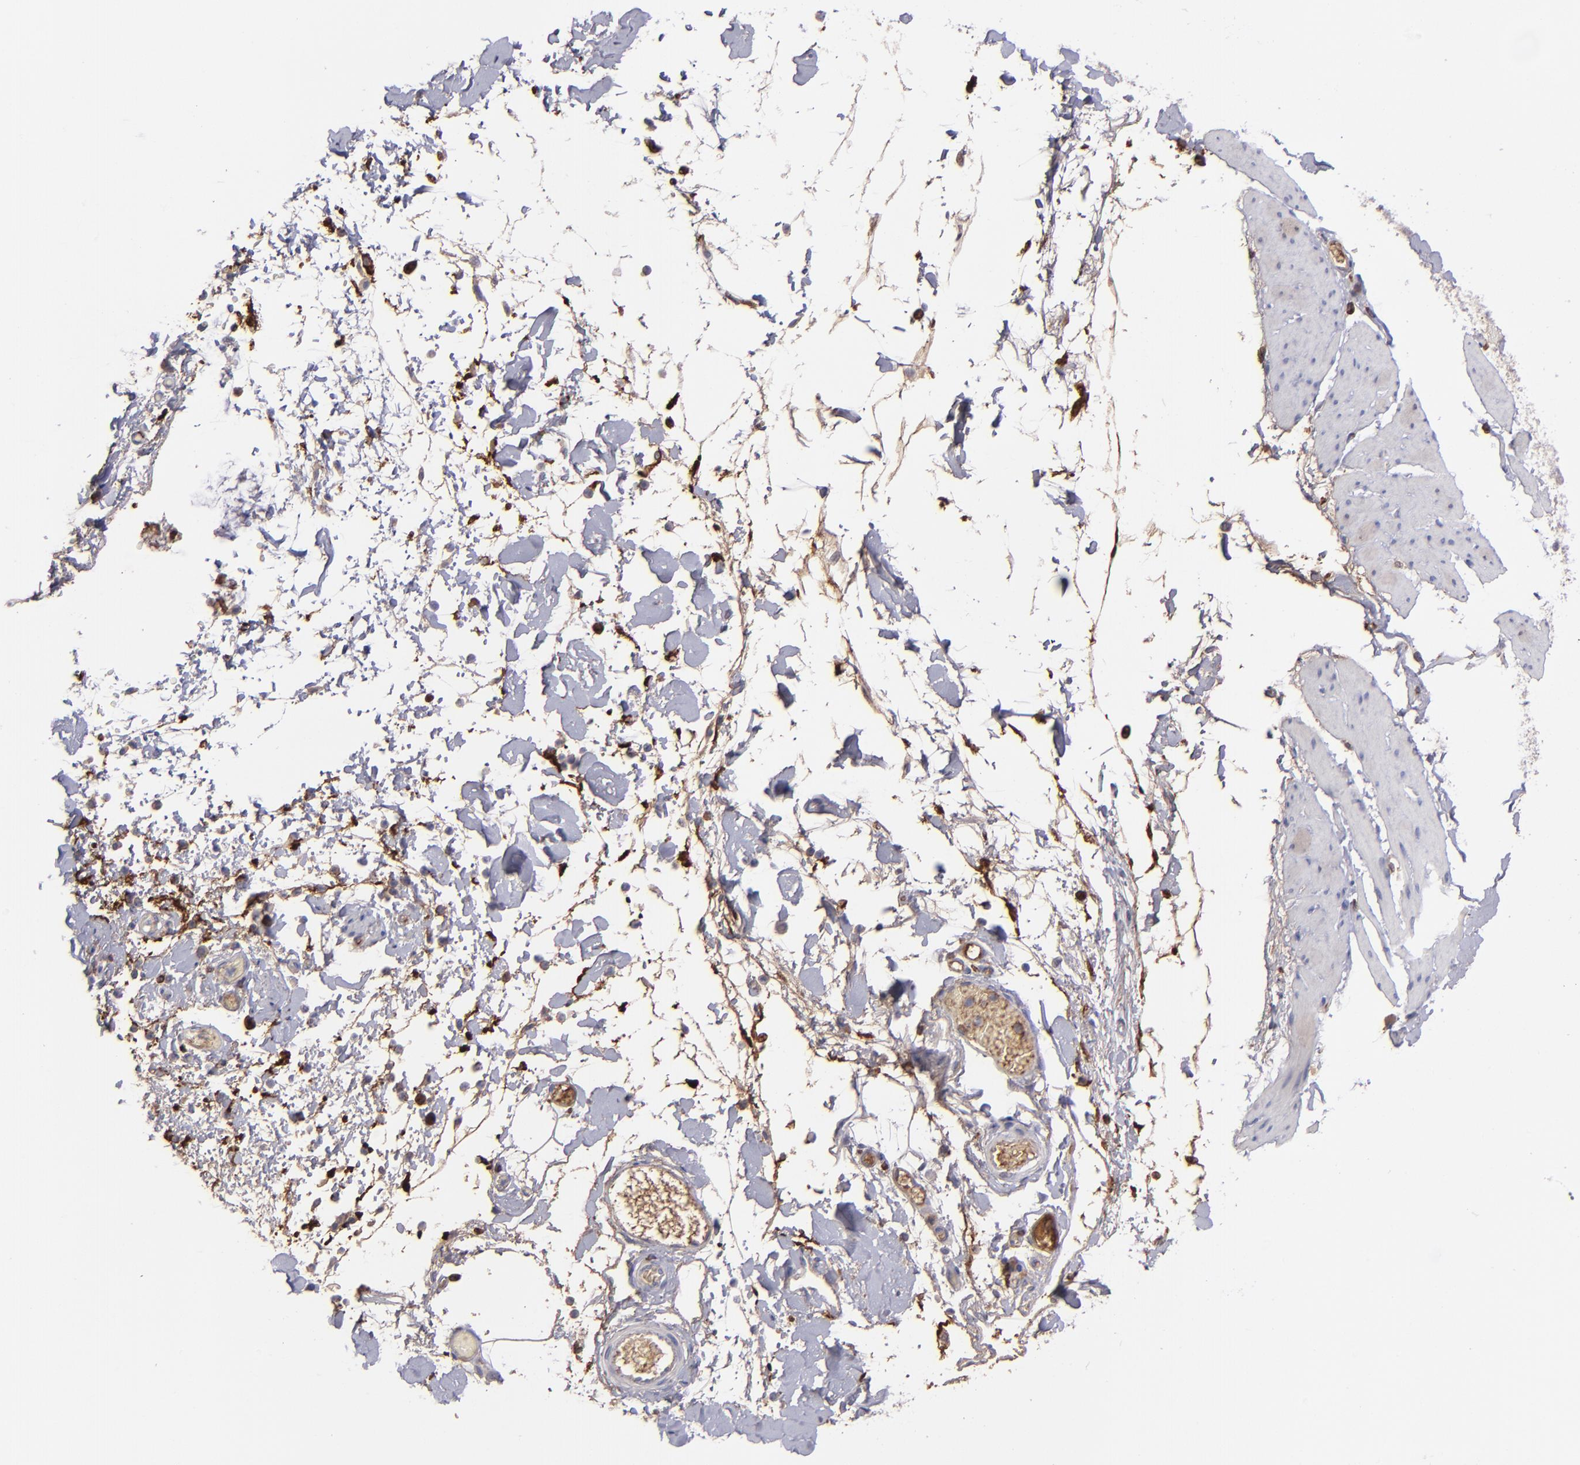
{"staining": {"intensity": "negative", "quantity": "none", "location": "none"}, "tissue": "smooth muscle", "cell_type": "Smooth muscle cells", "image_type": "normal", "snomed": [{"axis": "morphology", "description": "Normal tissue, NOS"}, {"axis": "topography", "description": "Smooth muscle"}, {"axis": "topography", "description": "Colon"}], "caption": "Smooth muscle cells show no significant positivity in unremarkable smooth muscle.", "gene": "C1QA", "patient": {"sex": "male", "age": 67}}